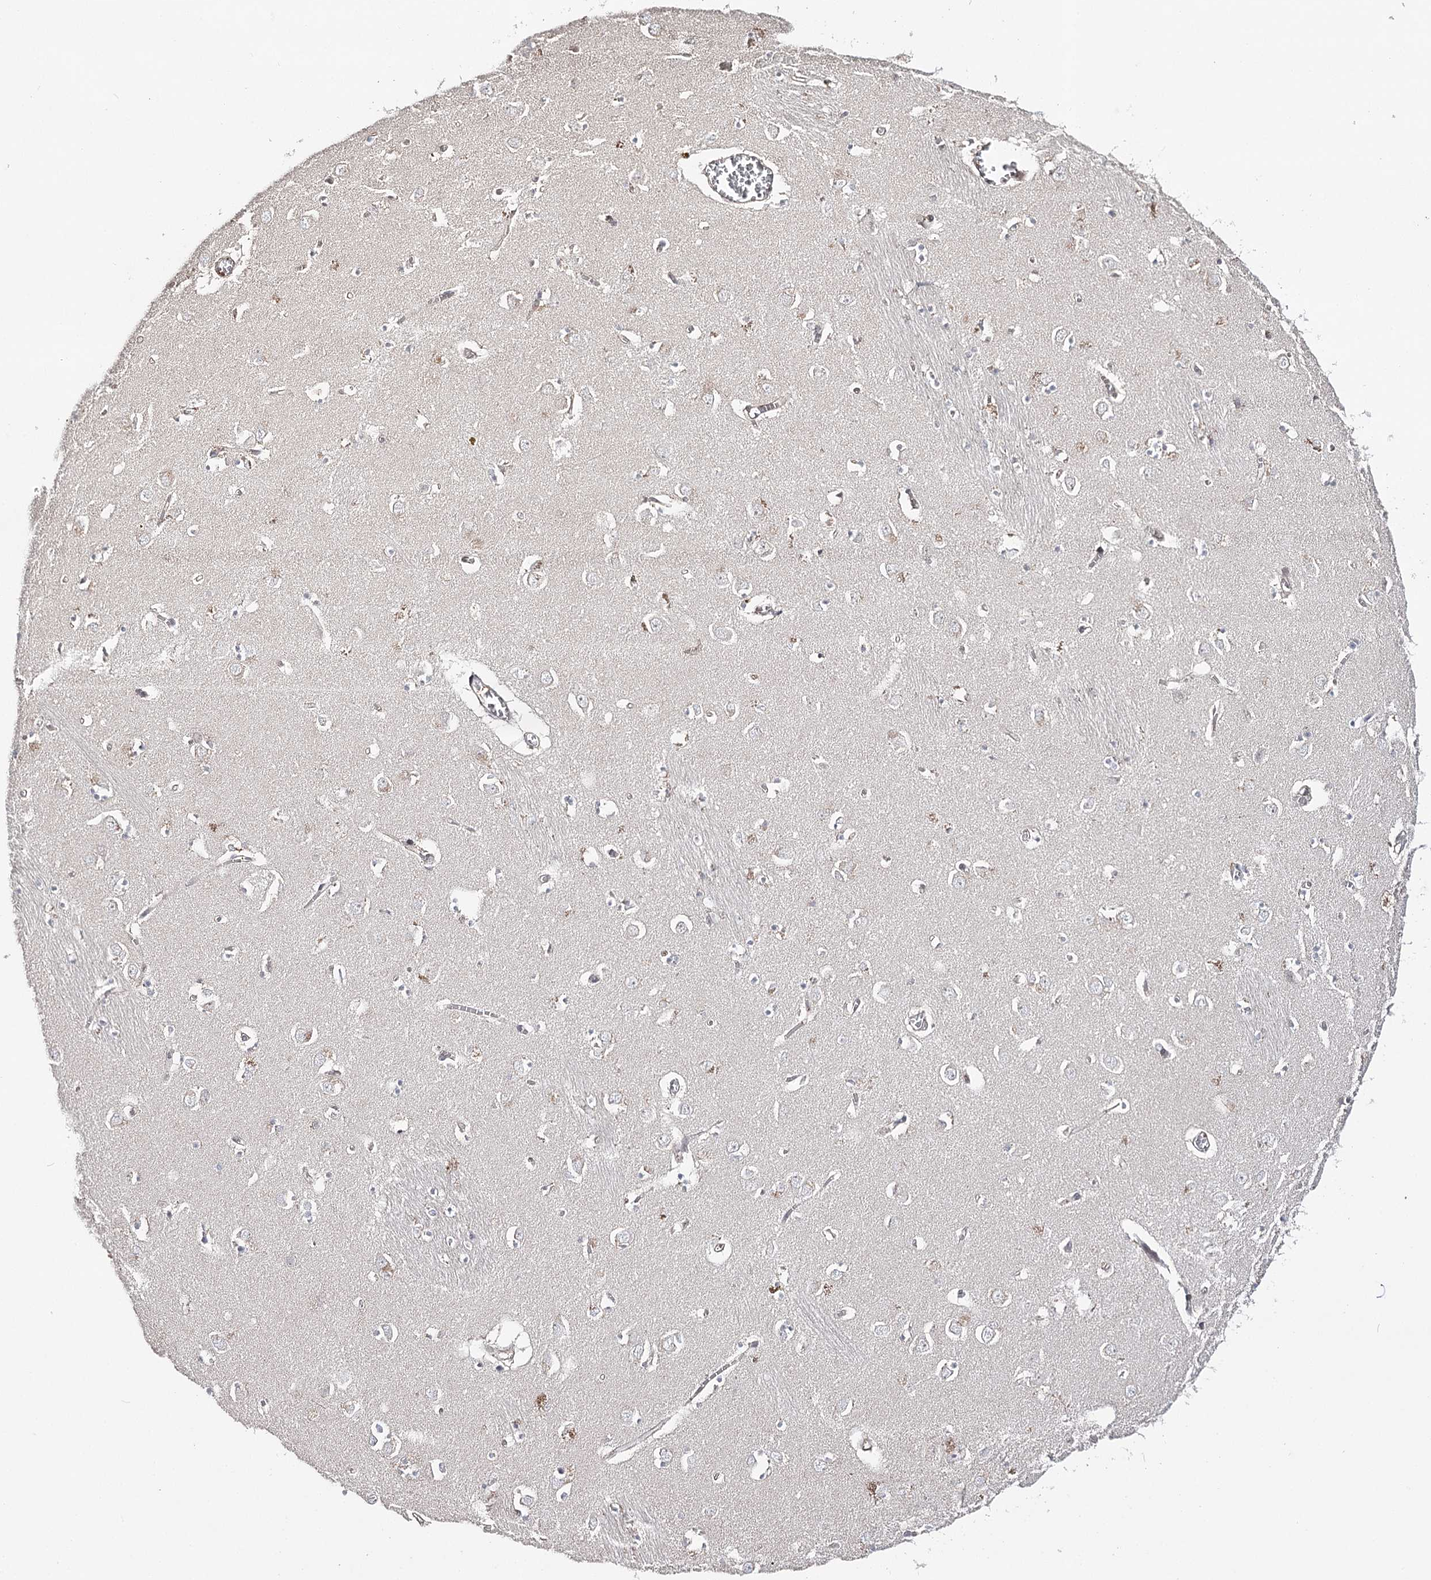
{"staining": {"intensity": "negative", "quantity": "none", "location": "none"}, "tissue": "caudate", "cell_type": "Glial cells", "image_type": "normal", "snomed": [{"axis": "morphology", "description": "Normal tissue, NOS"}, {"axis": "topography", "description": "Lateral ventricle wall"}], "caption": "There is no significant positivity in glial cells of caudate. (Immunohistochemistry (ihc), brightfield microscopy, high magnification).", "gene": "HSD11B2", "patient": {"sex": "male", "age": 70}}